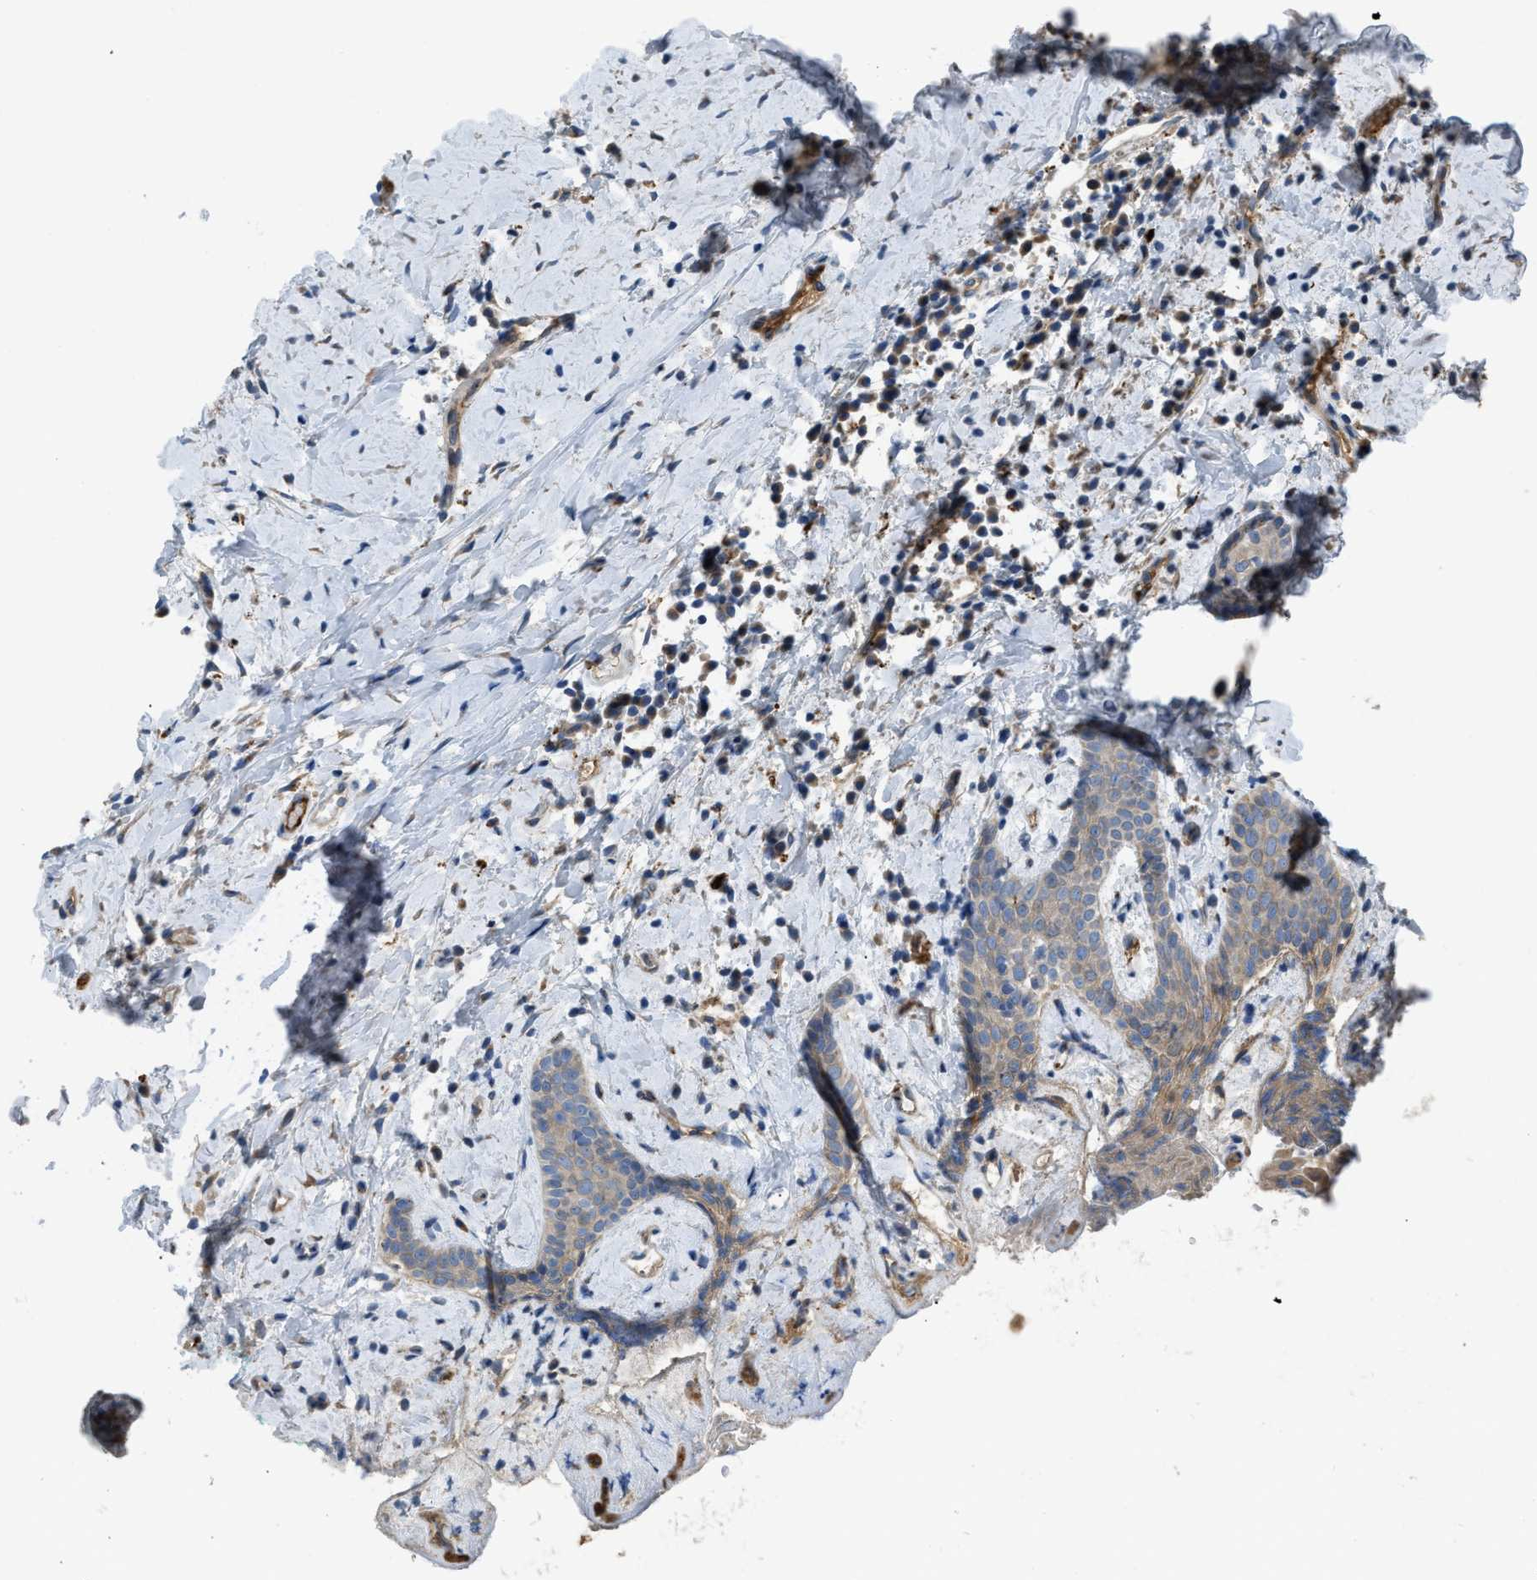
{"staining": {"intensity": "weak", "quantity": ">75%", "location": "cytoplasmic/membranous"}, "tissue": "oral mucosa", "cell_type": "Squamous epithelial cells", "image_type": "normal", "snomed": [{"axis": "morphology", "description": "Normal tissue, NOS"}, {"axis": "morphology", "description": "Squamous cell carcinoma, NOS"}, {"axis": "topography", "description": "Oral tissue"}, {"axis": "topography", "description": "Salivary gland"}, {"axis": "topography", "description": "Head-Neck"}], "caption": "A high-resolution histopathology image shows immunohistochemistry (IHC) staining of normal oral mucosa, which reveals weak cytoplasmic/membranous staining in approximately >75% of squamous epithelial cells.", "gene": "GGCX", "patient": {"sex": "female", "age": 62}}